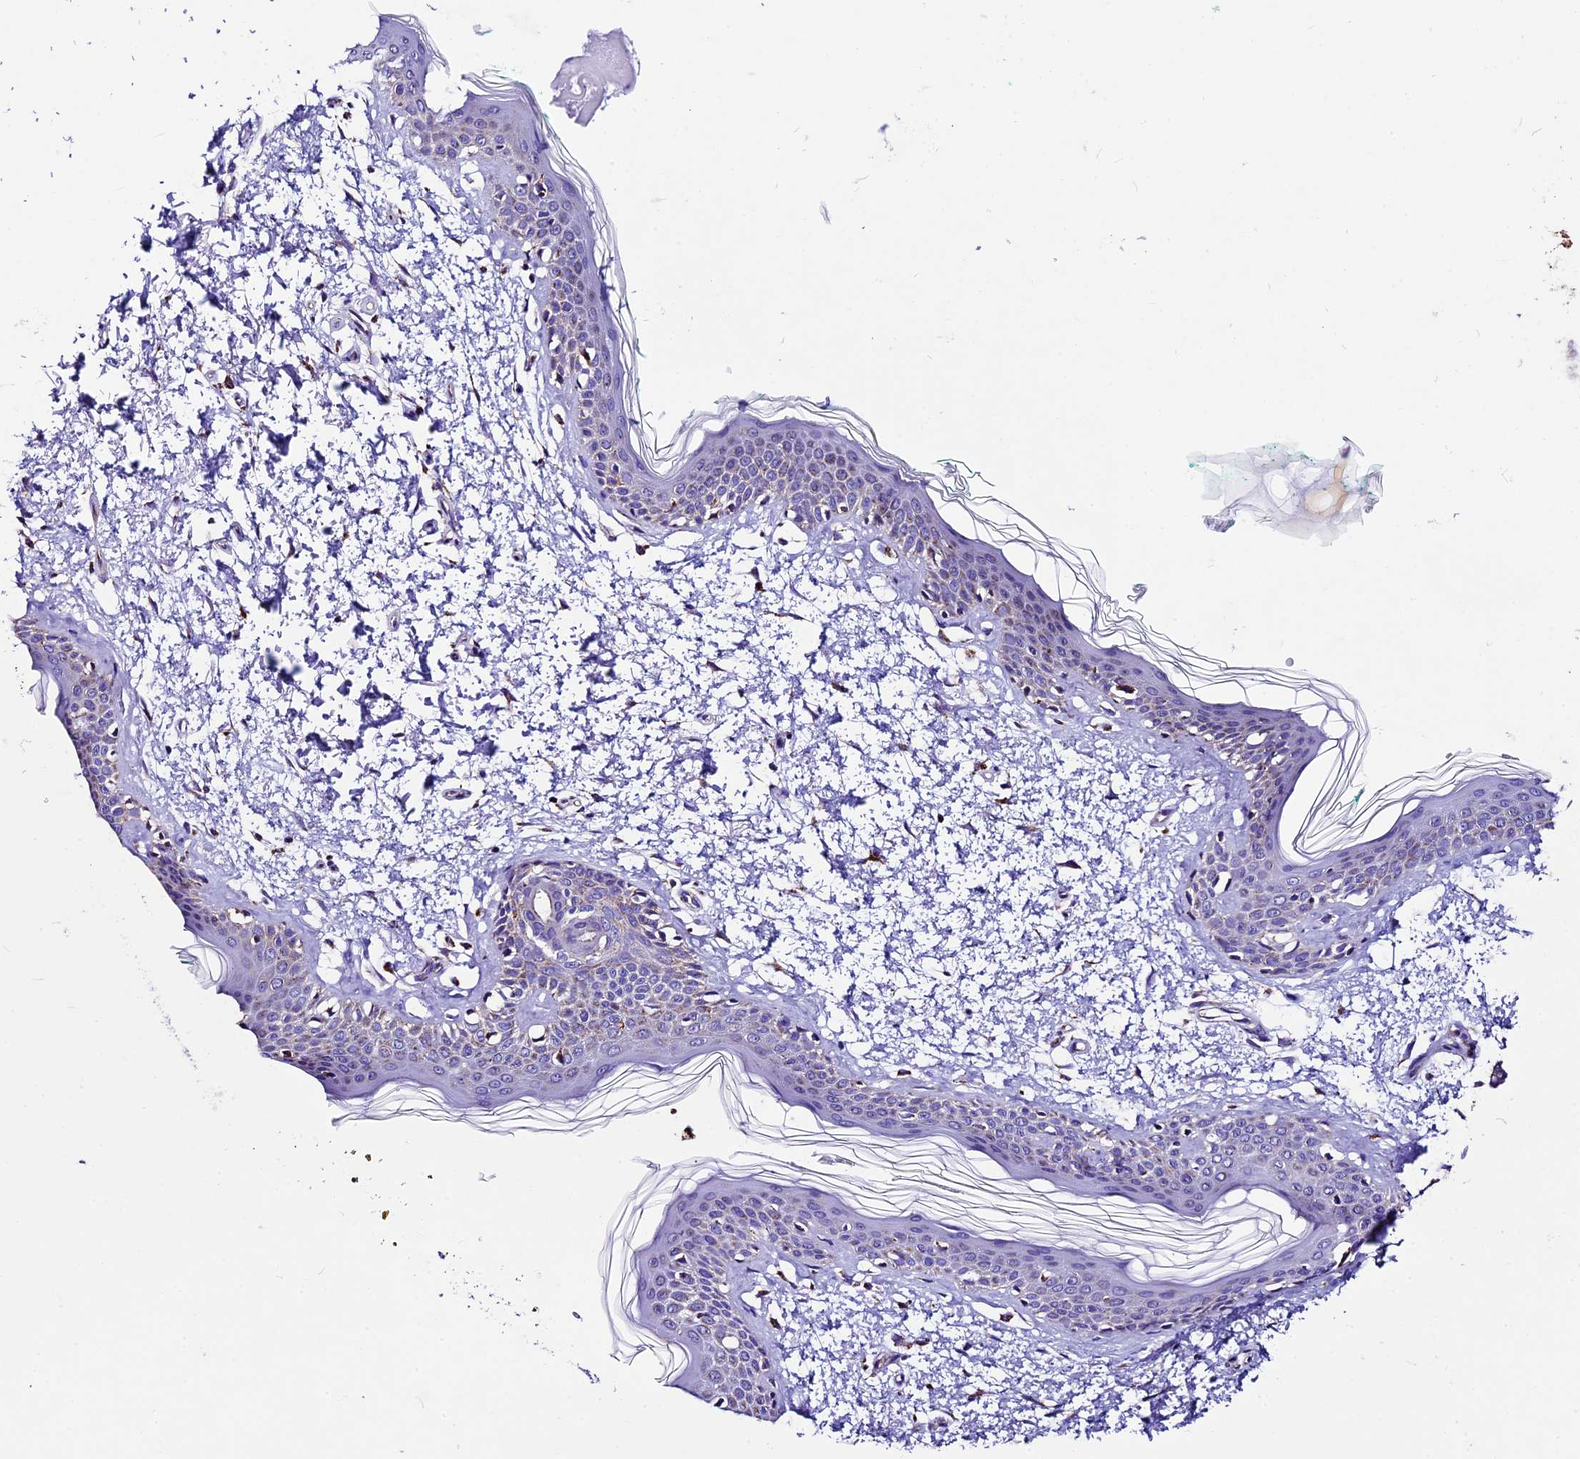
{"staining": {"intensity": "negative", "quantity": "none", "location": "none"}, "tissue": "skin", "cell_type": "Fibroblasts", "image_type": "normal", "snomed": [{"axis": "morphology", "description": "Normal tissue, NOS"}, {"axis": "topography", "description": "Skin"}], "caption": "The photomicrograph reveals no staining of fibroblasts in unremarkable skin.", "gene": "DCAF5", "patient": {"sex": "male", "age": 66}}